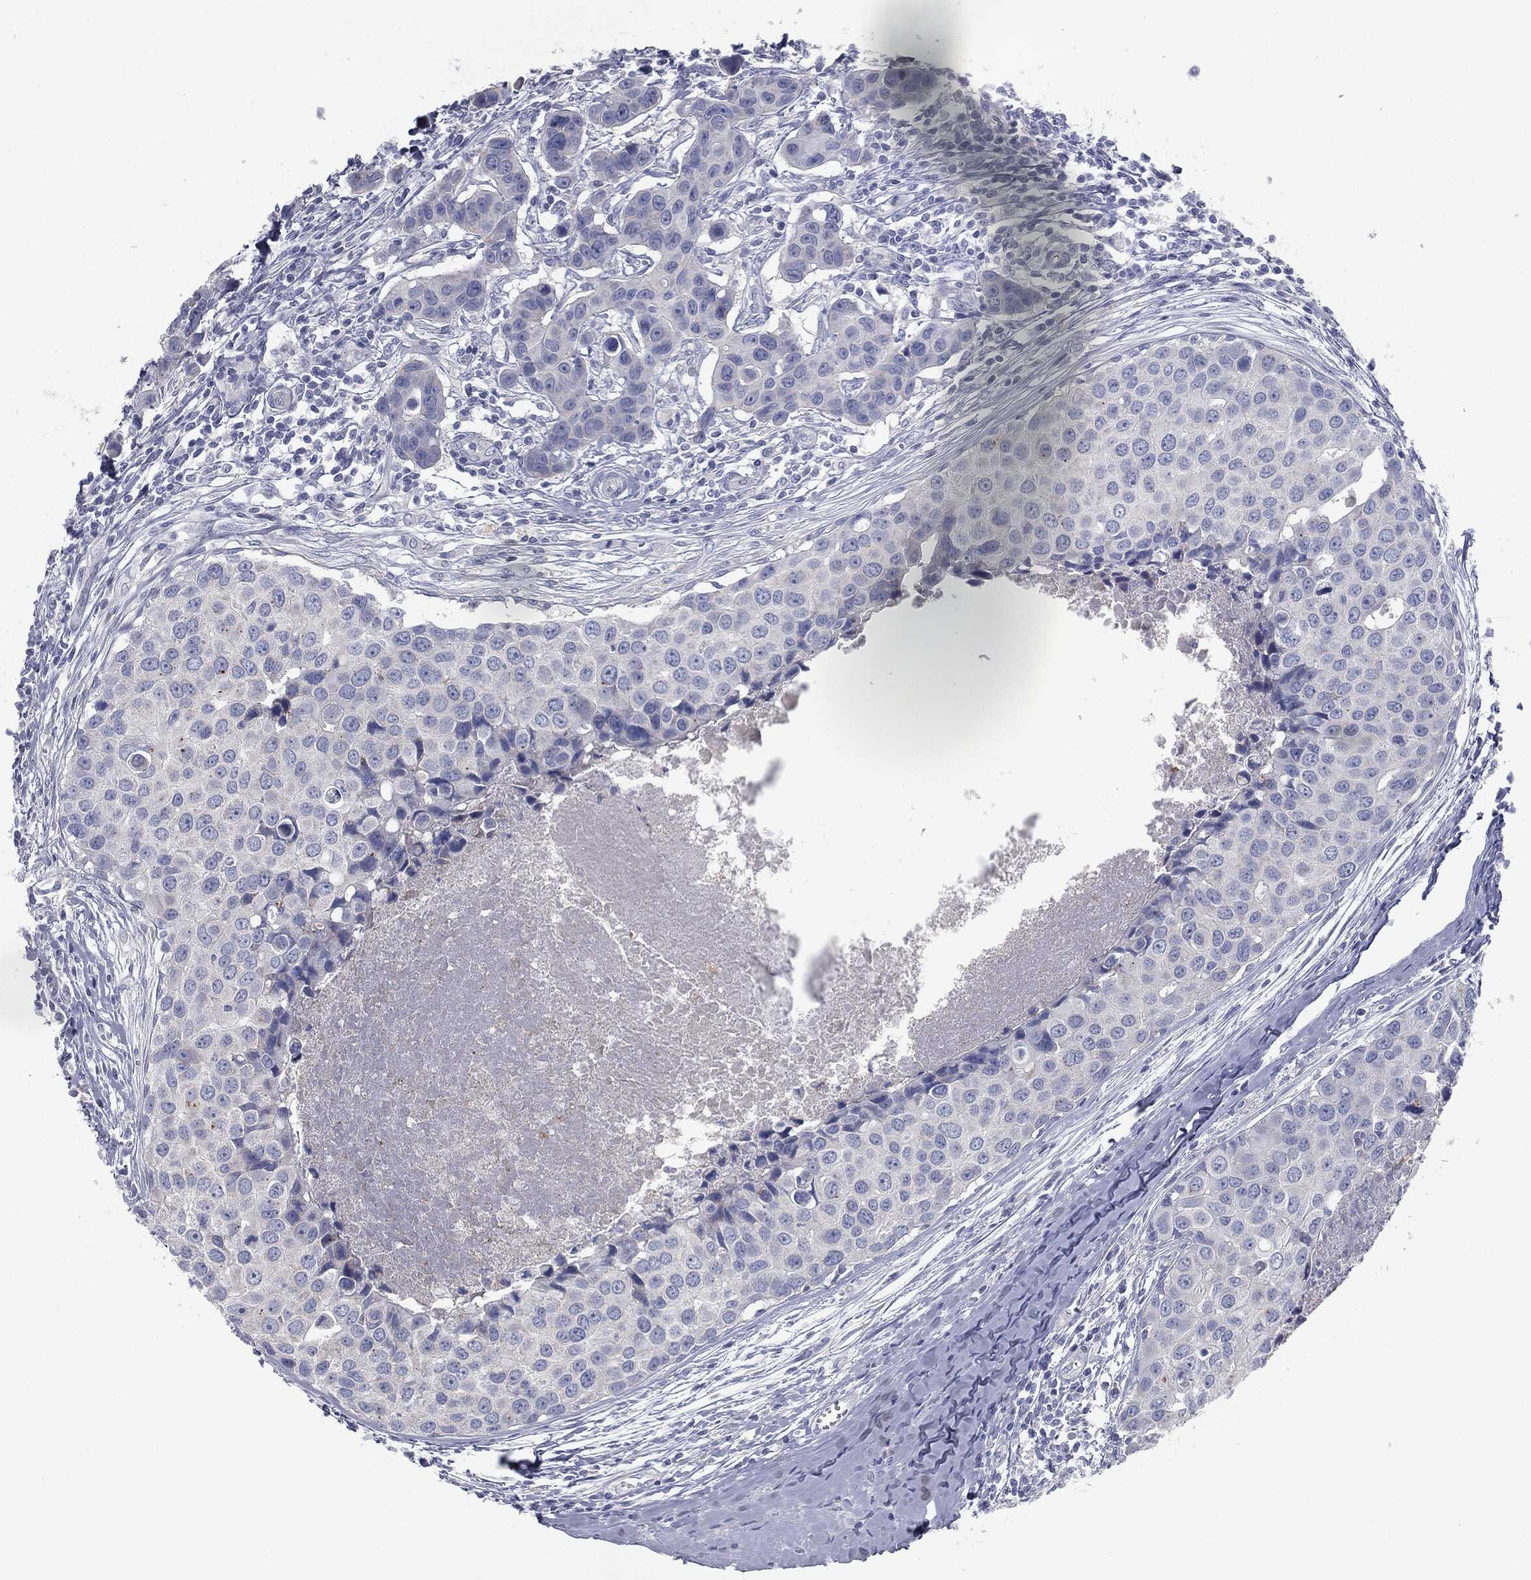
{"staining": {"intensity": "negative", "quantity": "none", "location": "none"}, "tissue": "breast cancer", "cell_type": "Tumor cells", "image_type": "cancer", "snomed": [{"axis": "morphology", "description": "Duct carcinoma"}, {"axis": "topography", "description": "Breast"}], "caption": "DAB immunohistochemical staining of human breast cancer displays no significant staining in tumor cells. (DAB immunohistochemistry with hematoxylin counter stain).", "gene": "CAV3", "patient": {"sex": "female", "age": 24}}